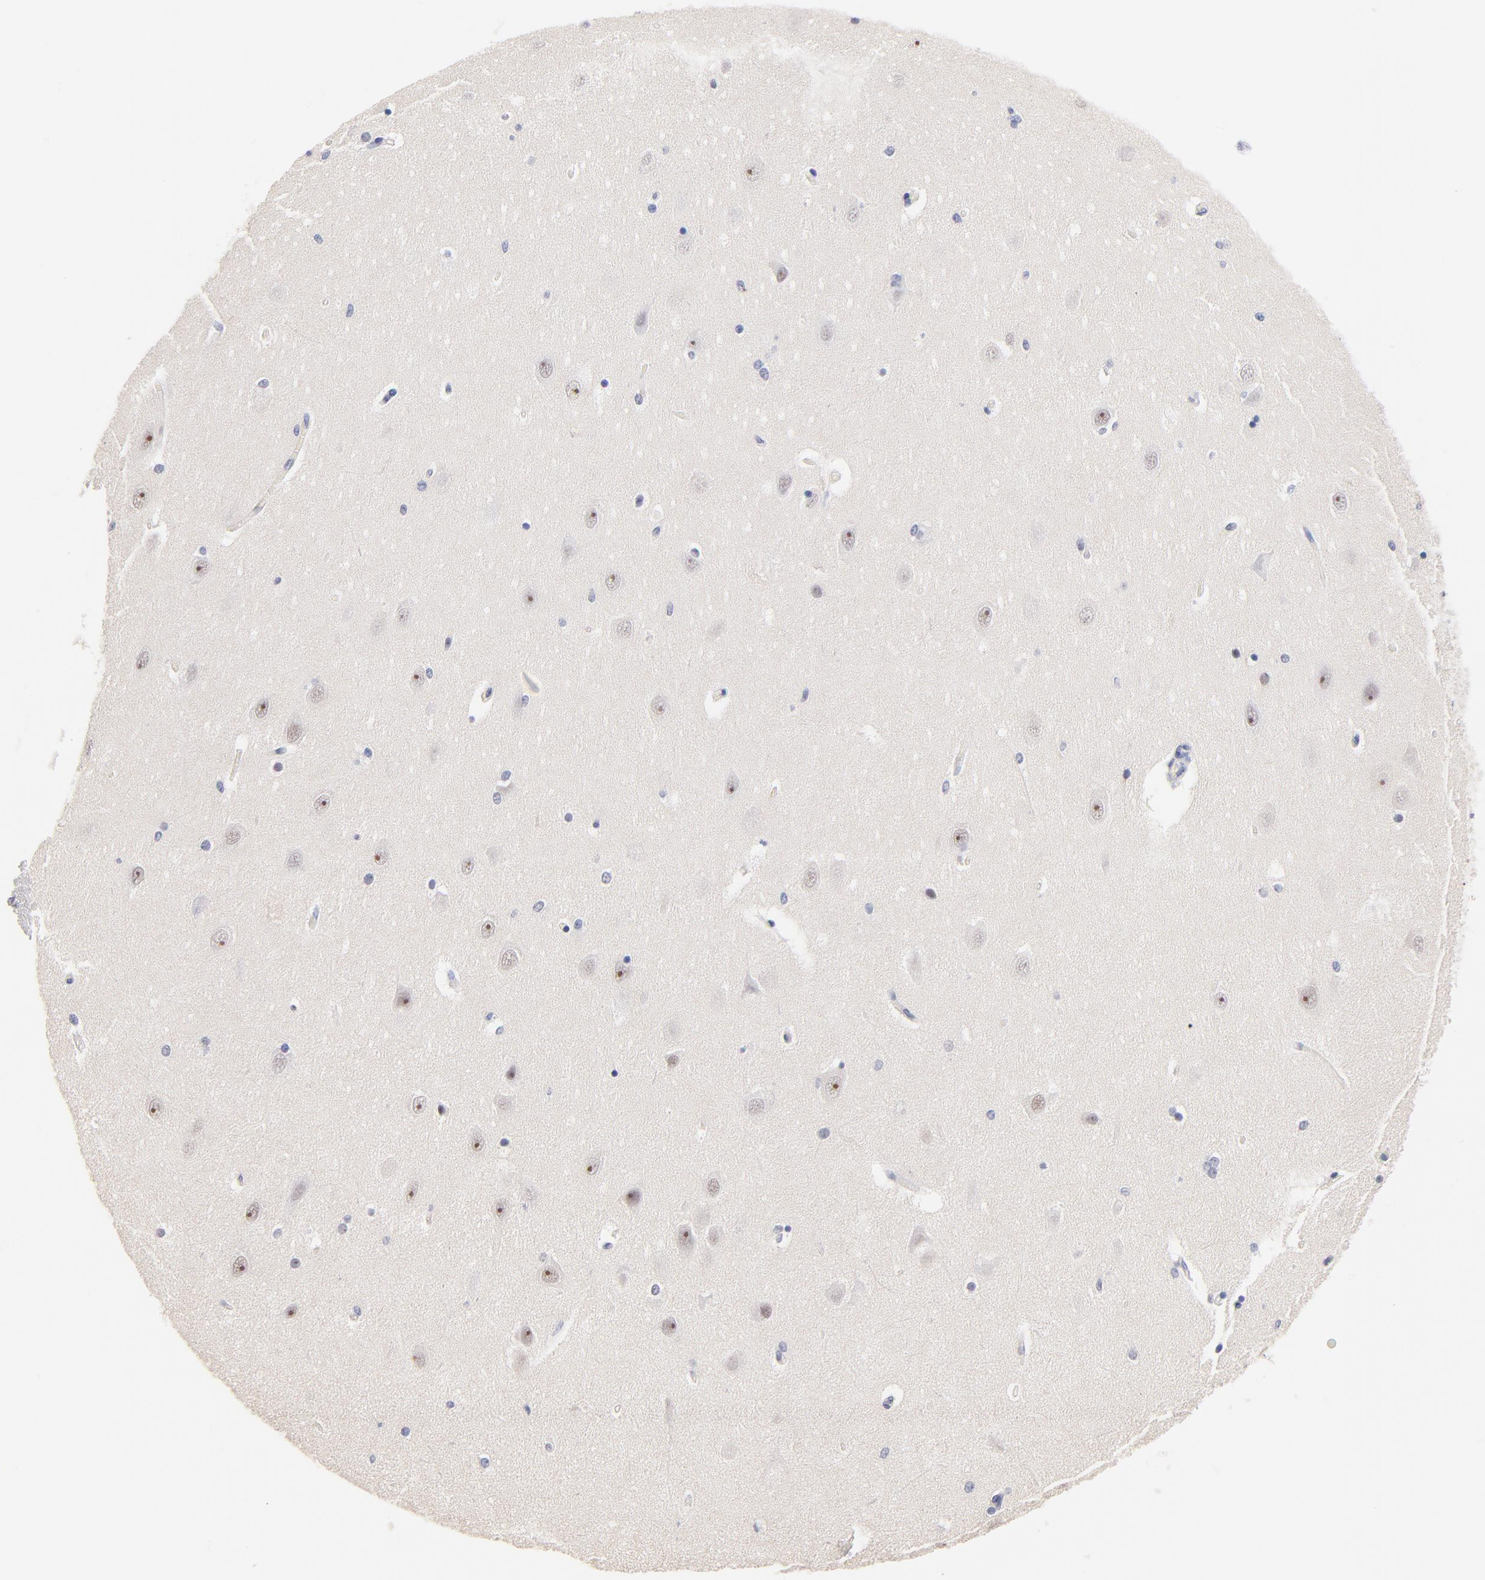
{"staining": {"intensity": "negative", "quantity": "none", "location": "none"}, "tissue": "hippocampus", "cell_type": "Glial cells", "image_type": "normal", "snomed": [{"axis": "morphology", "description": "Normal tissue, NOS"}, {"axis": "topography", "description": "Hippocampus"}], "caption": "This photomicrograph is of benign hippocampus stained with immunohistochemistry to label a protein in brown with the nuclei are counter-stained blue. There is no positivity in glial cells. (DAB immunohistochemistry (IHC) visualized using brightfield microscopy, high magnification).", "gene": "ZNF74", "patient": {"sex": "female", "age": 54}}